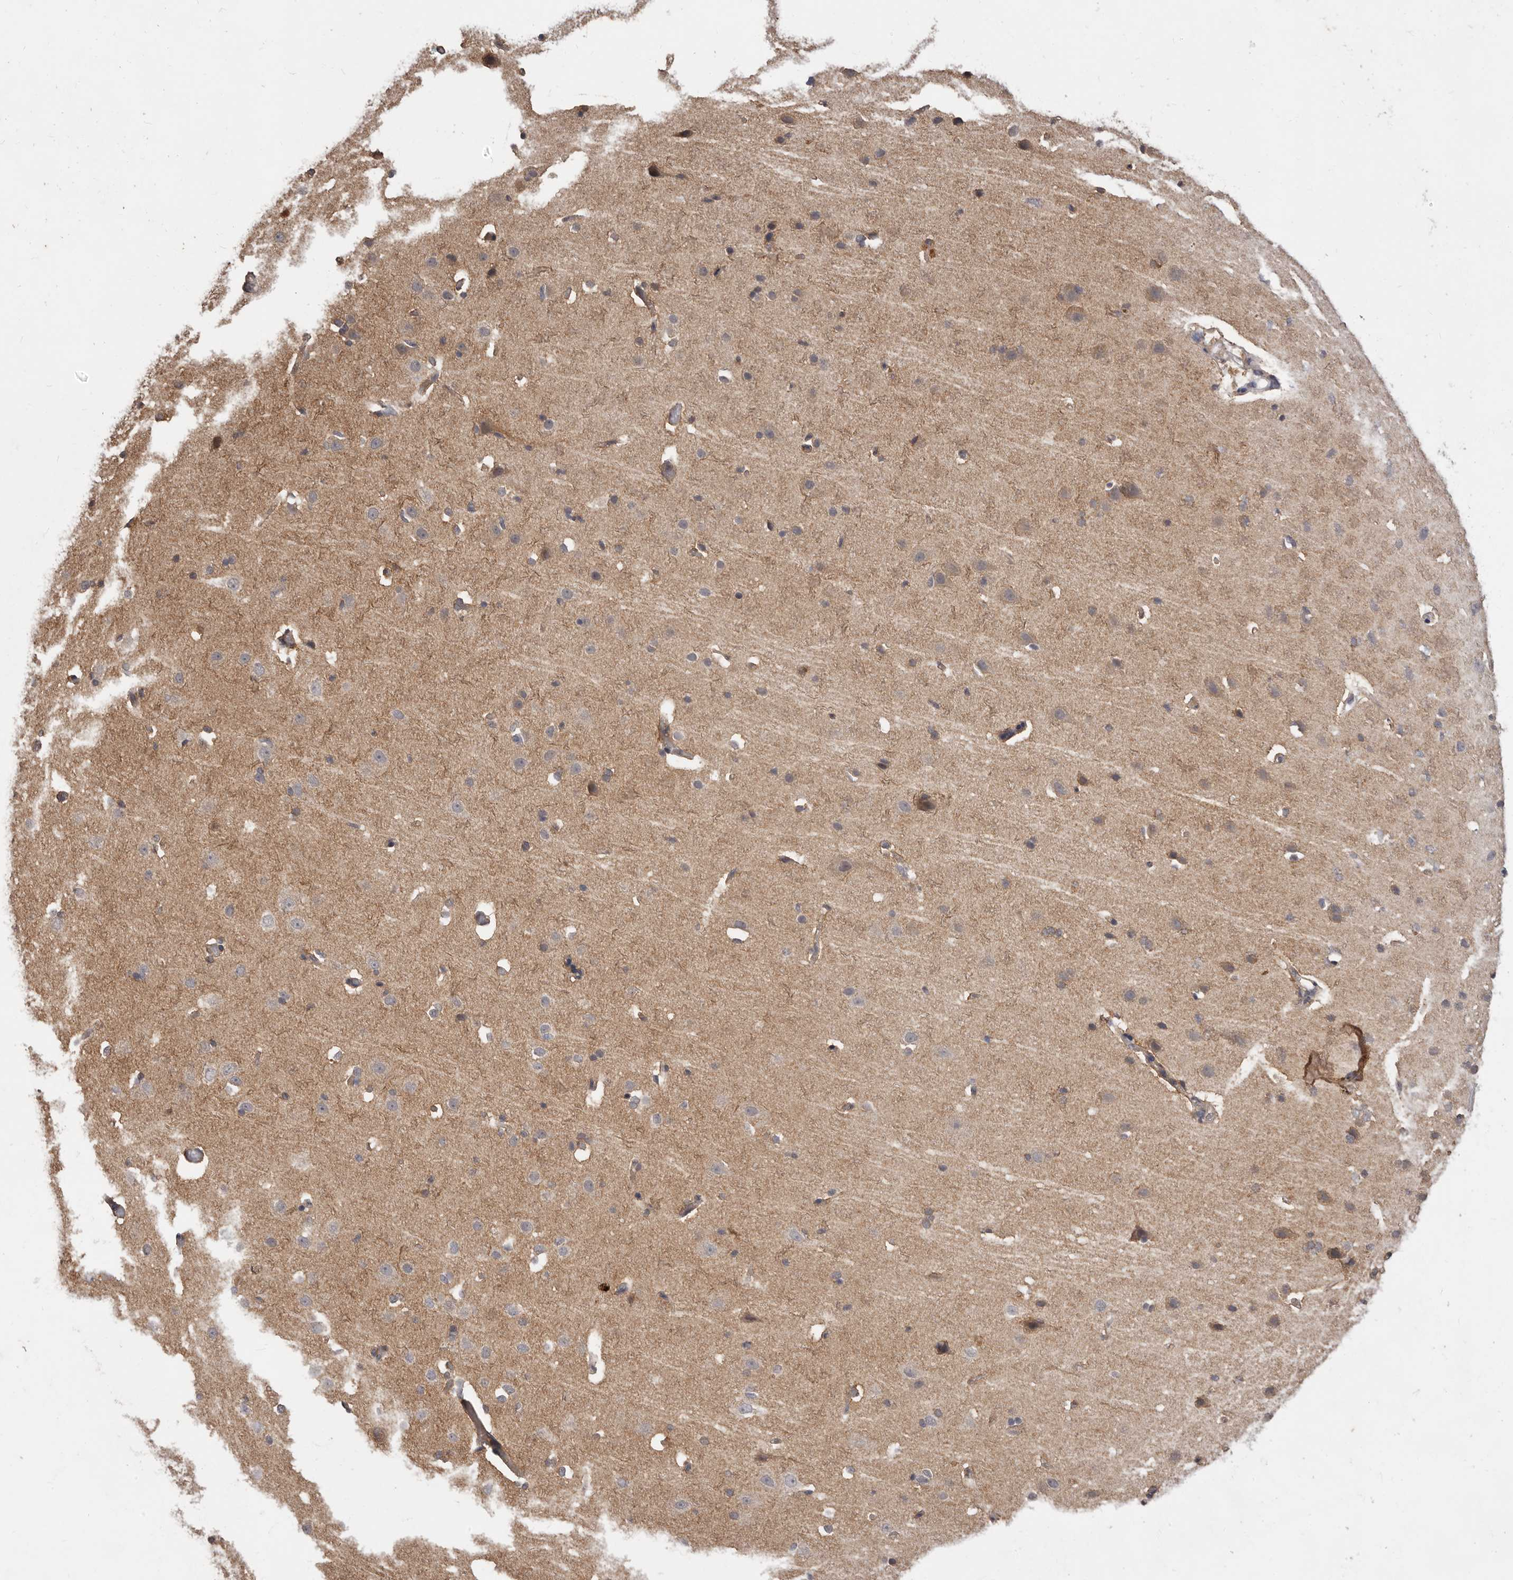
{"staining": {"intensity": "weak", "quantity": "25%-75%", "location": "cytoplasmic/membranous"}, "tissue": "cerebral cortex", "cell_type": "Endothelial cells", "image_type": "normal", "snomed": [{"axis": "morphology", "description": "Normal tissue, NOS"}, {"axis": "topography", "description": "Cerebral cortex"}], "caption": "Immunohistochemical staining of unremarkable human cerebral cortex exhibits 25%-75% levels of weak cytoplasmic/membranous protein staining in about 25%-75% of endothelial cells. The protein of interest is stained brown, and the nuclei are stained in blue (DAB (3,3'-diaminobenzidine) IHC with brightfield microscopy, high magnification).", "gene": "MTO1", "patient": {"sex": "male", "age": 34}}